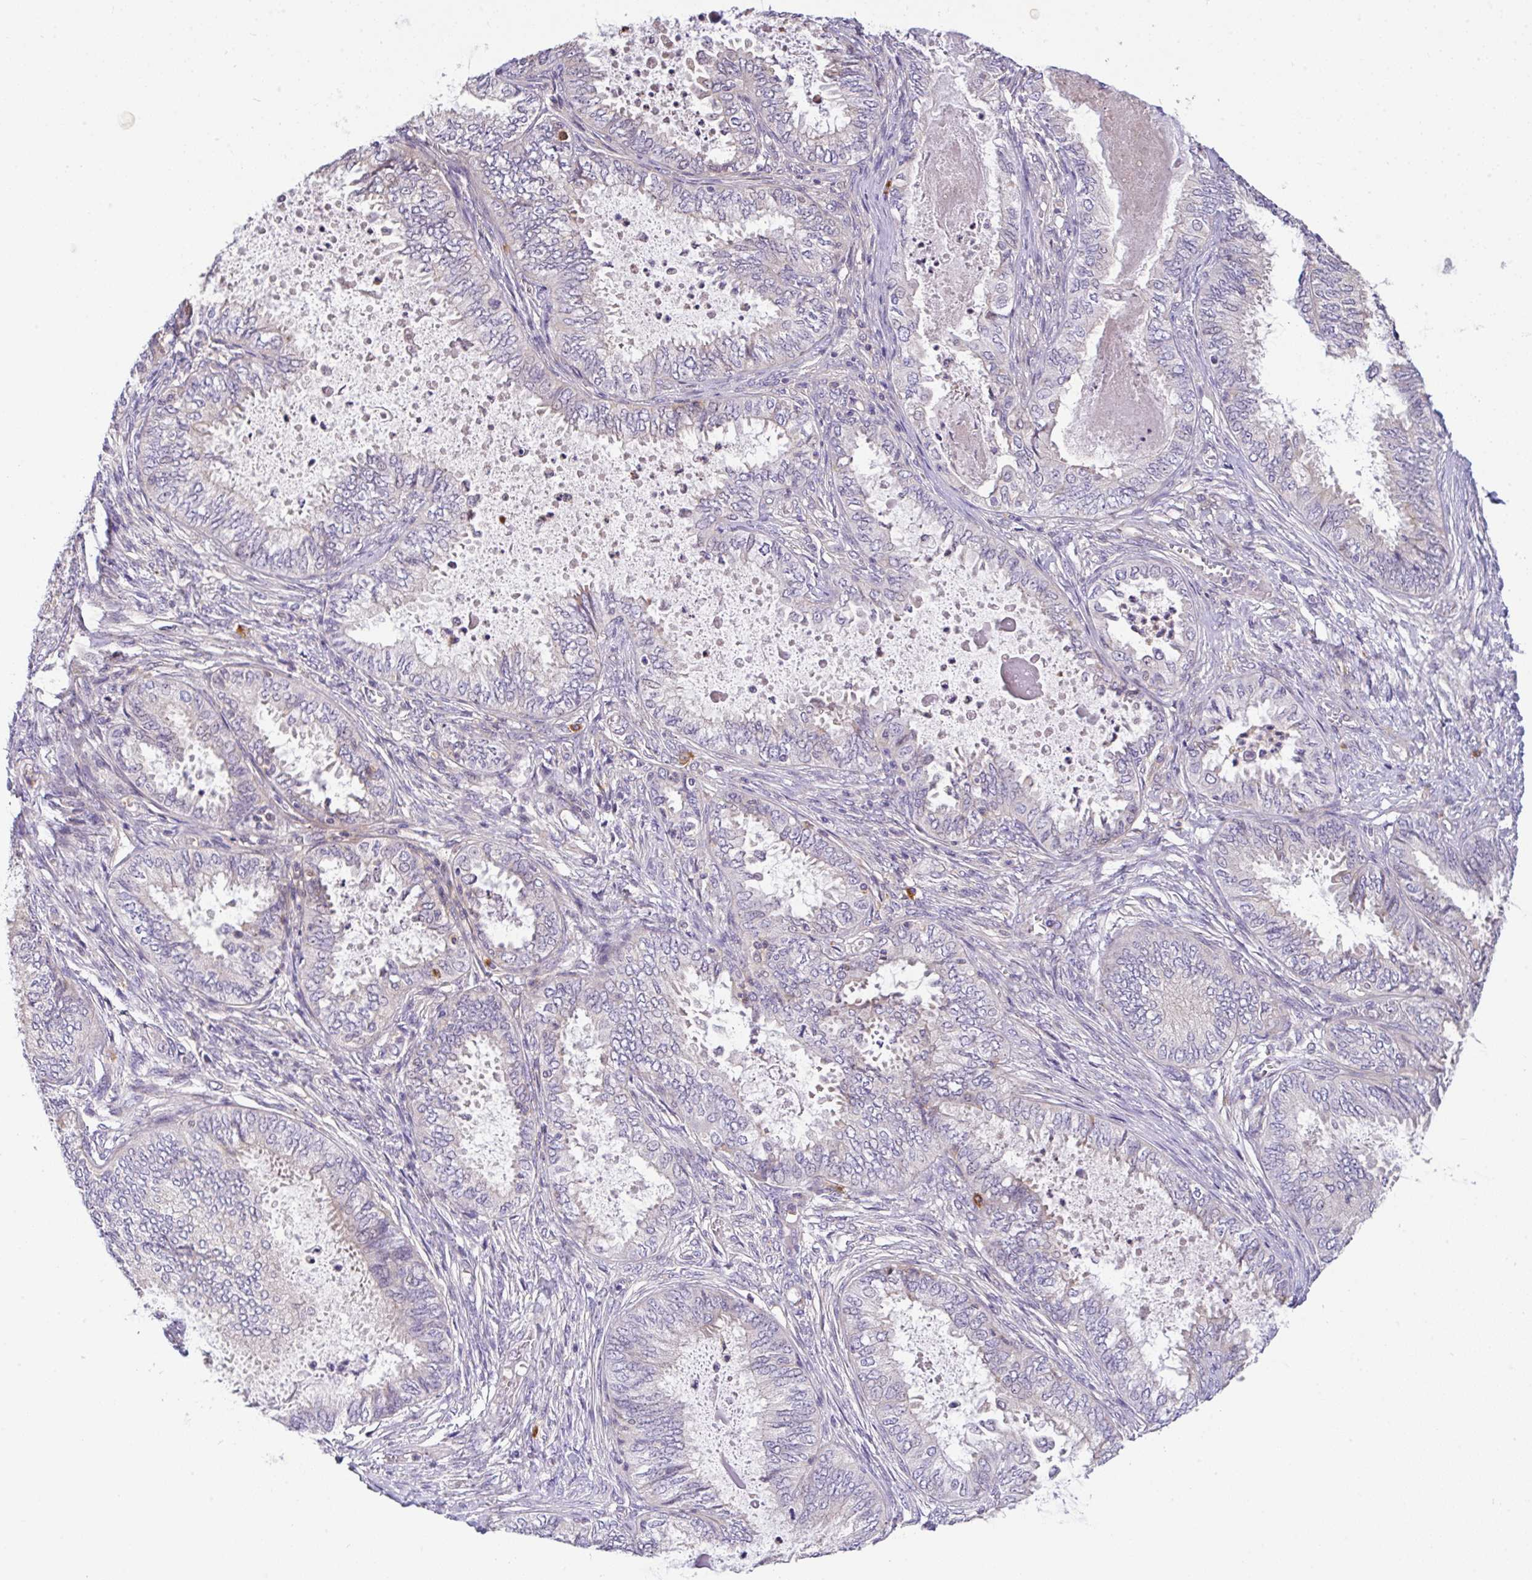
{"staining": {"intensity": "negative", "quantity": "none", "location": "none"}, "tissue": "ovarian cancer", "cell_type": "Tumor cells", "image_type": "cancer", "snomed": [{"axis": "morphology", "description": "Carcinoma, endometroid"}, {"axis": "topography", "description": "Ovary"}], "caption": "Immunohistochemistry (IHC) of human endometroid carcinoma (ovarian) displays no expression in tumor cells.", "gene": "EPN3", "patient": {"sex": "female", "age": 70}}